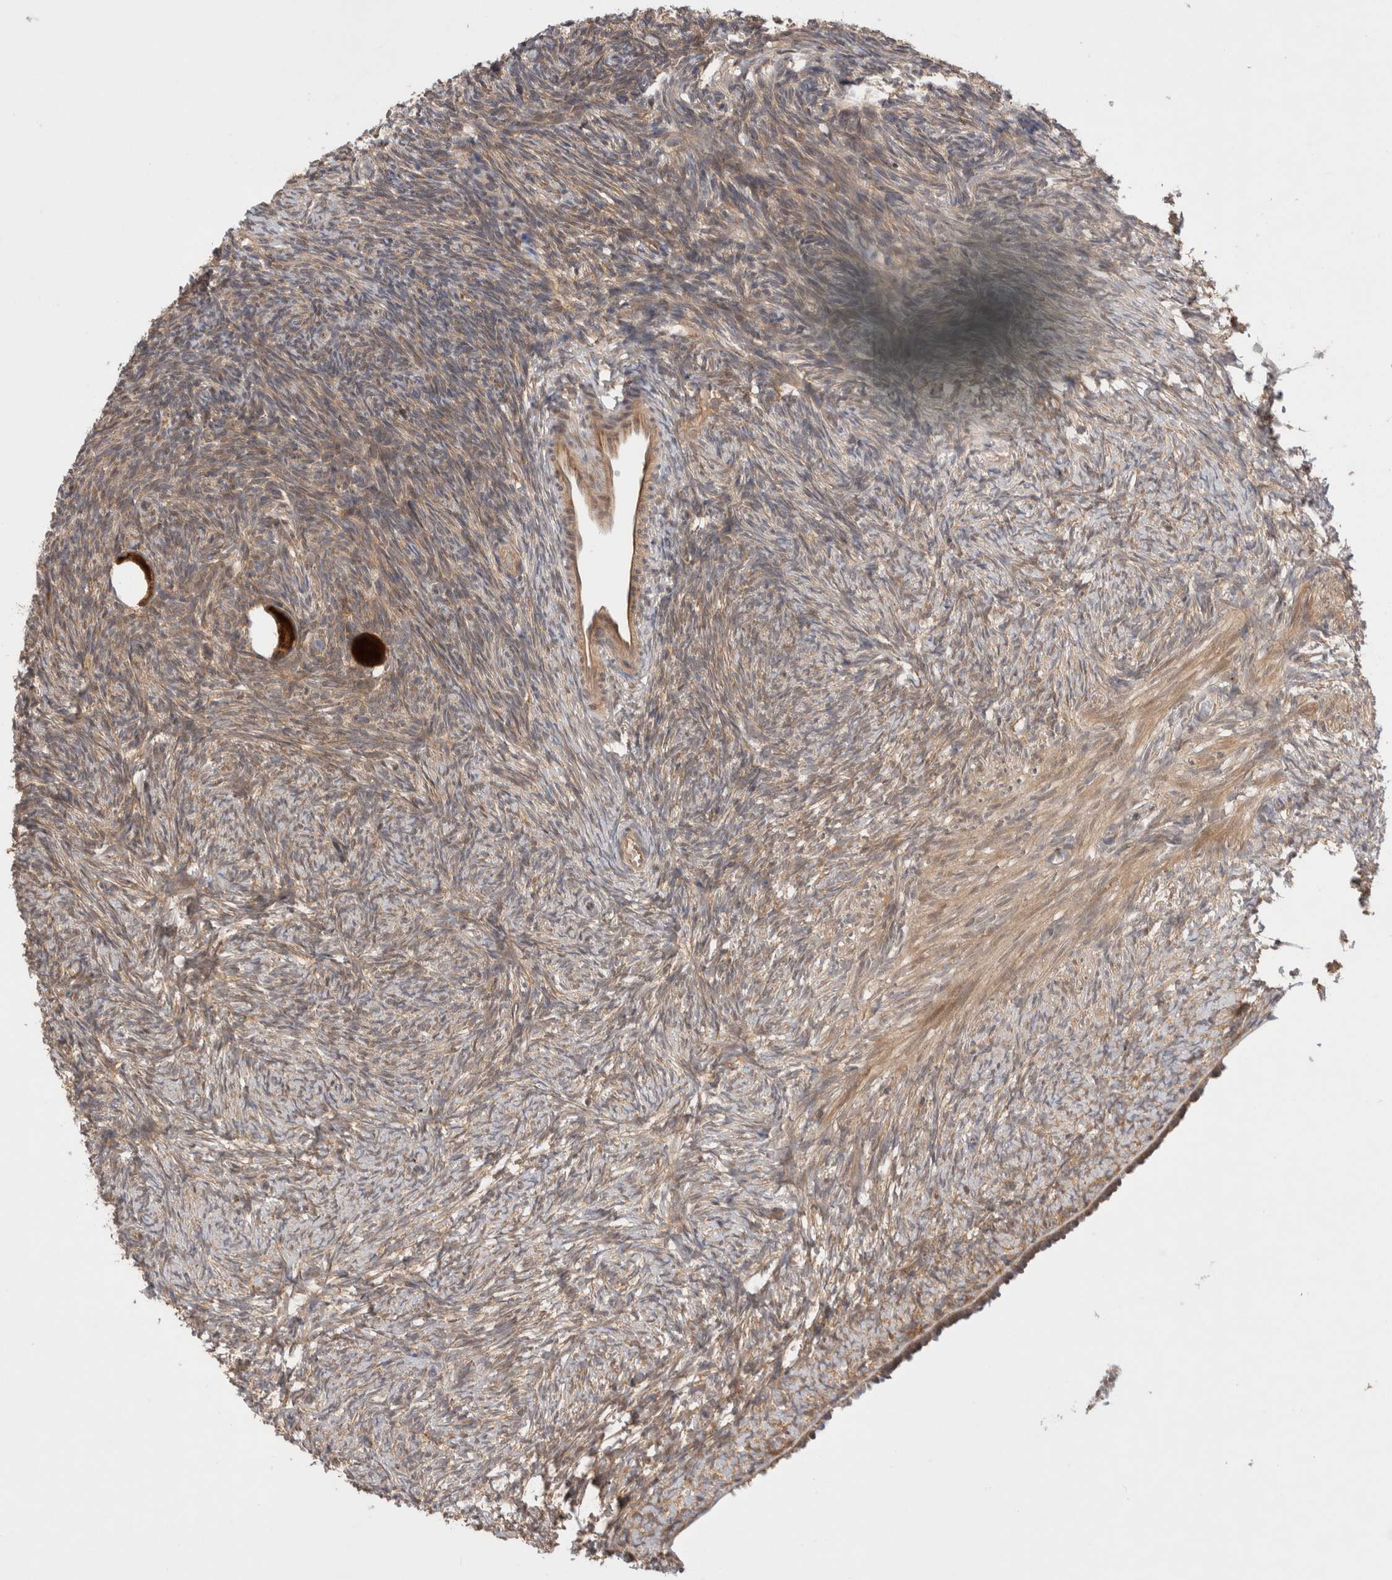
{"staining": {"intensity": "strong", "quantity": ">75%", "location": "cytoplasmic/membranous"}, "tissue": "ovary", "cell_type": "Follicle cells", "image_type": "normal", "snomed": [{"axis": "morphology", "description": "Normal tissue, NOS"}, {"axis": "topography", "description": "Ovary"}], "caption": "Protein analysis of benign ovary reveals strong cytoplasmic/membranous positivity in approximately >75% of follicle cells.", "gene": "VPS28", "patient": {"sex": "female", "age": 34}}